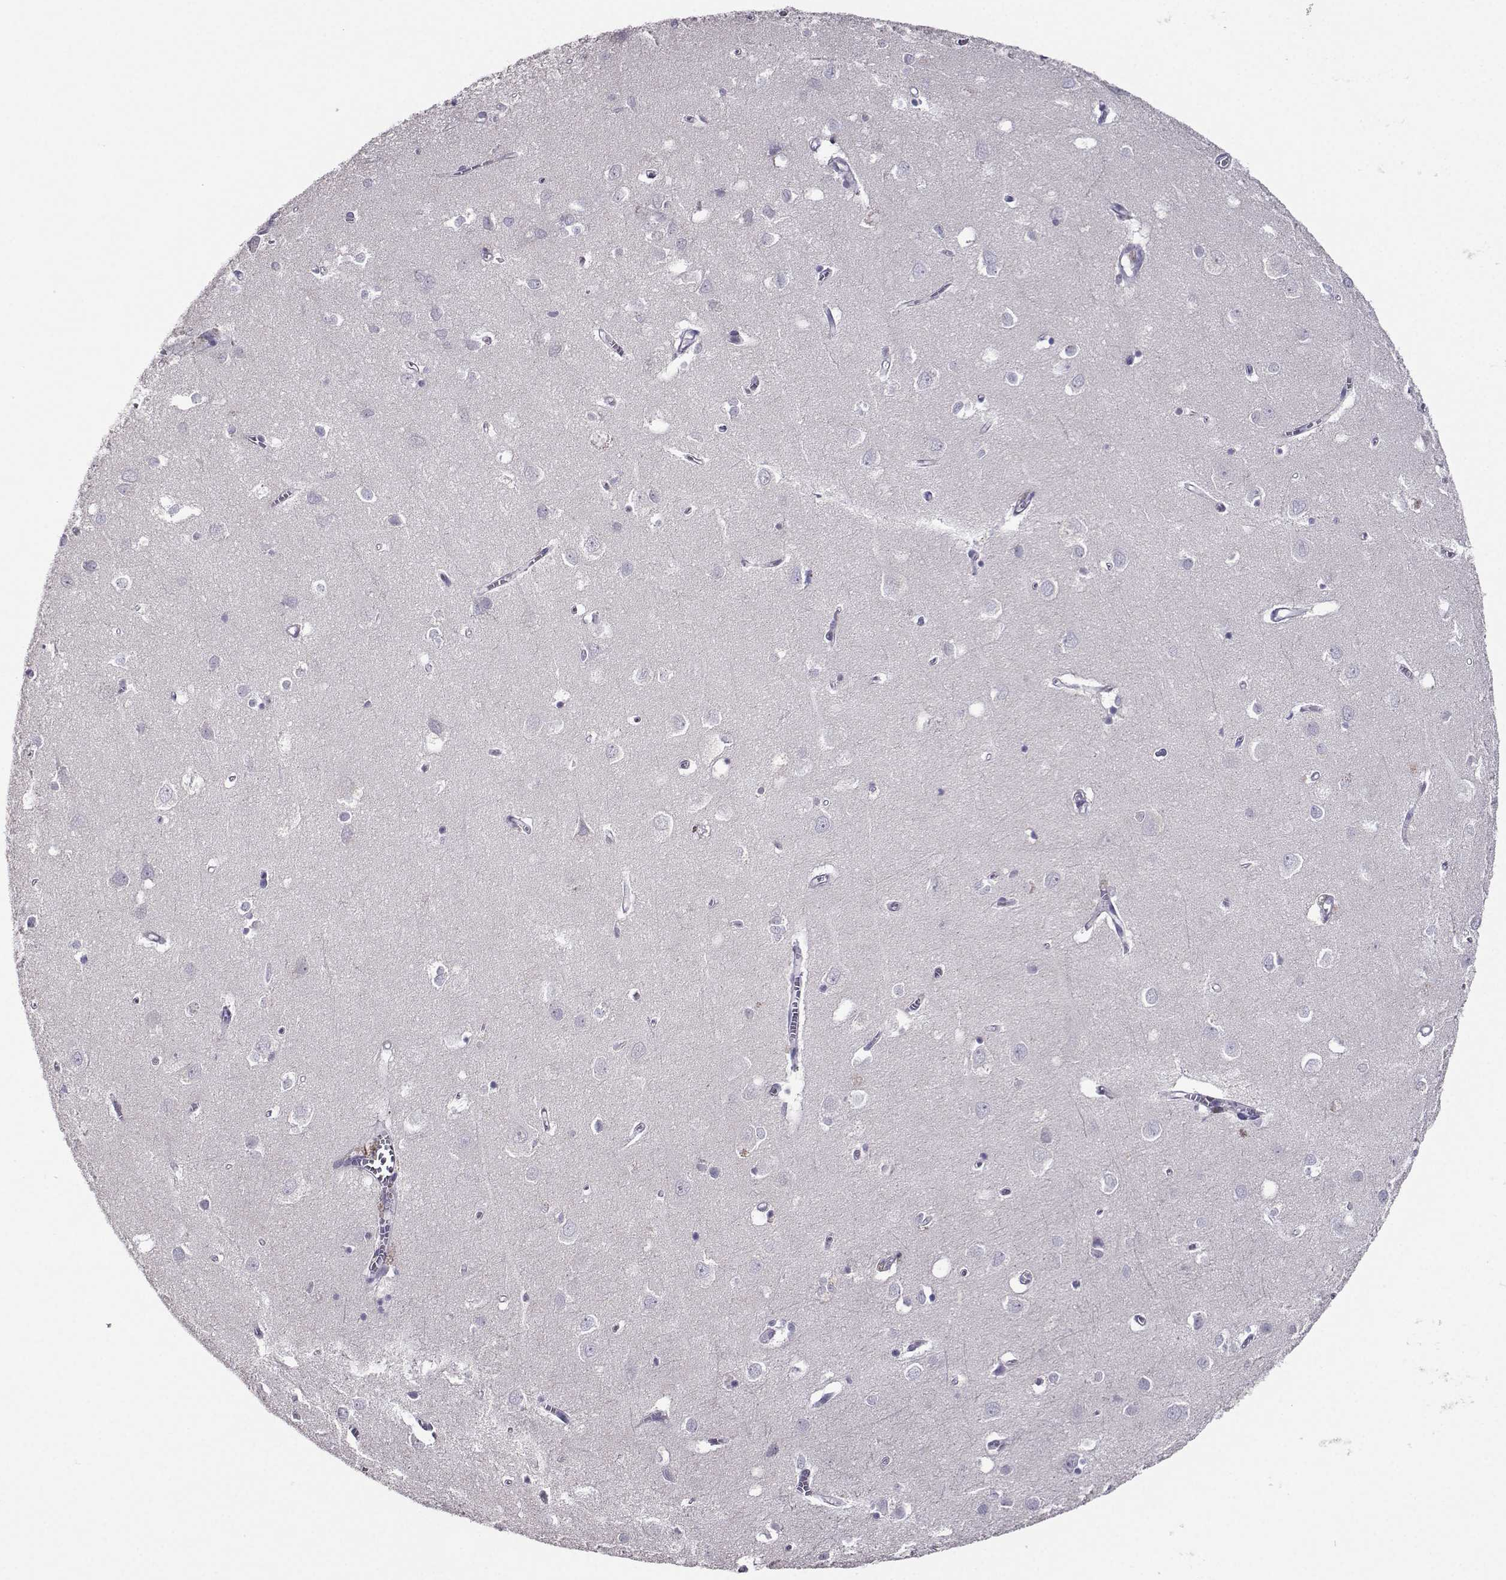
{"staining": {"intensity": "negative", "quantity": "none", "location": "none"}, "tissue": "cerebral cortex", "cell_type": "Endothelial cells", "image_type": "normal", "snomed": [{"axis": "morphology", "description": "Normal tissue, NOS"}, {"axis": "topography", "description": "Cerebral cortex"}], "caption": "Endothelial cells show no significant expression in benign cerebral cortex. Nuclei are stained in blue.", "gene": "CRYBB1", "patient": {"sex": "male", "age": 70}}